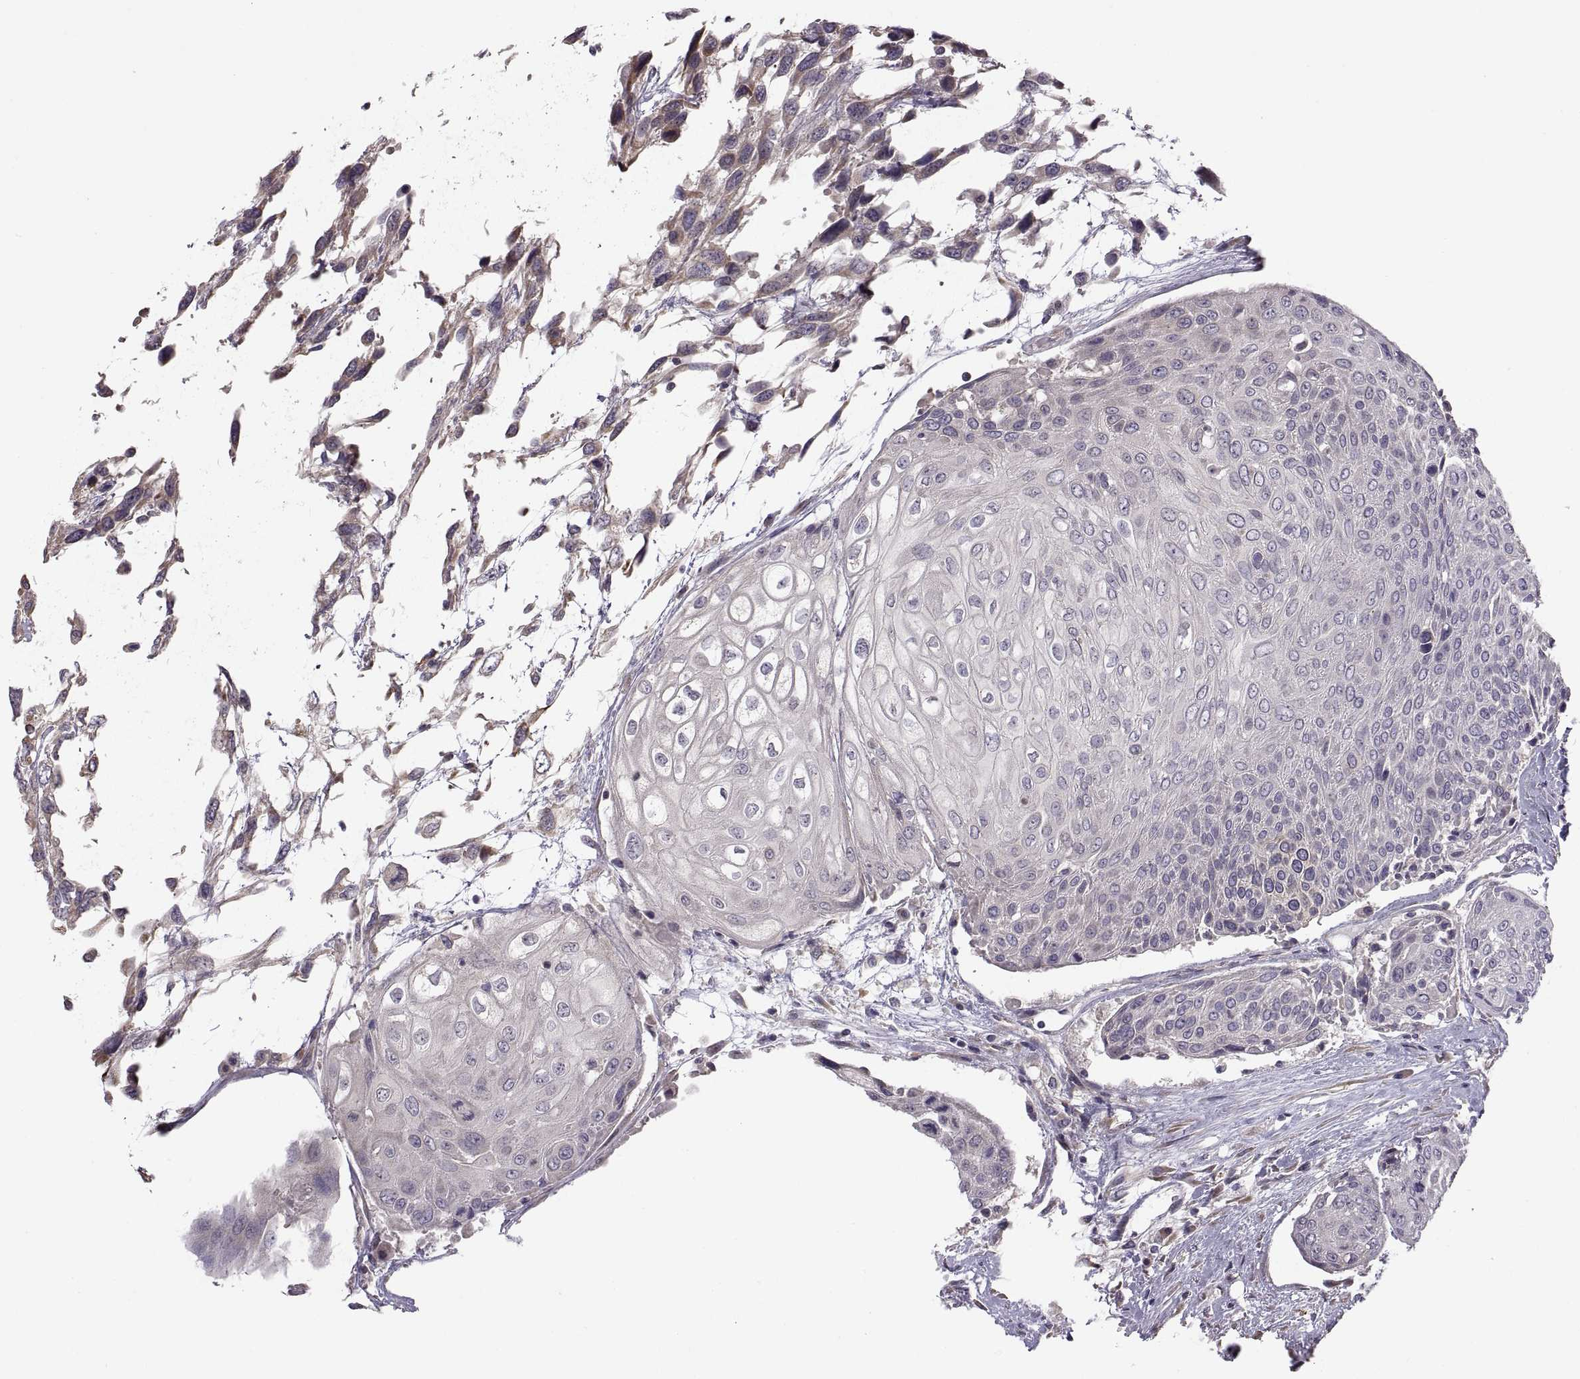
{"staining": {"intensity": "weak", "quantity": "<25%", "location": "cytoplasmic/membranous"}, "tissue": "urothelial cancer", "cell_type": "Tumor cells", "image_type": "cancer", "snomed": [{"axis": "morphology", "description": "Urothelial carcinoma, High grade"}, {"axis": "topography", "description": "Urinary bladder"}], "caption": "Photomicrograph shows no significant protein positivity in tumor cells of high-grade urothelial carcinoma.", "gene": "ACSBG2", "patient": {"sex": "female", "age": 70}}